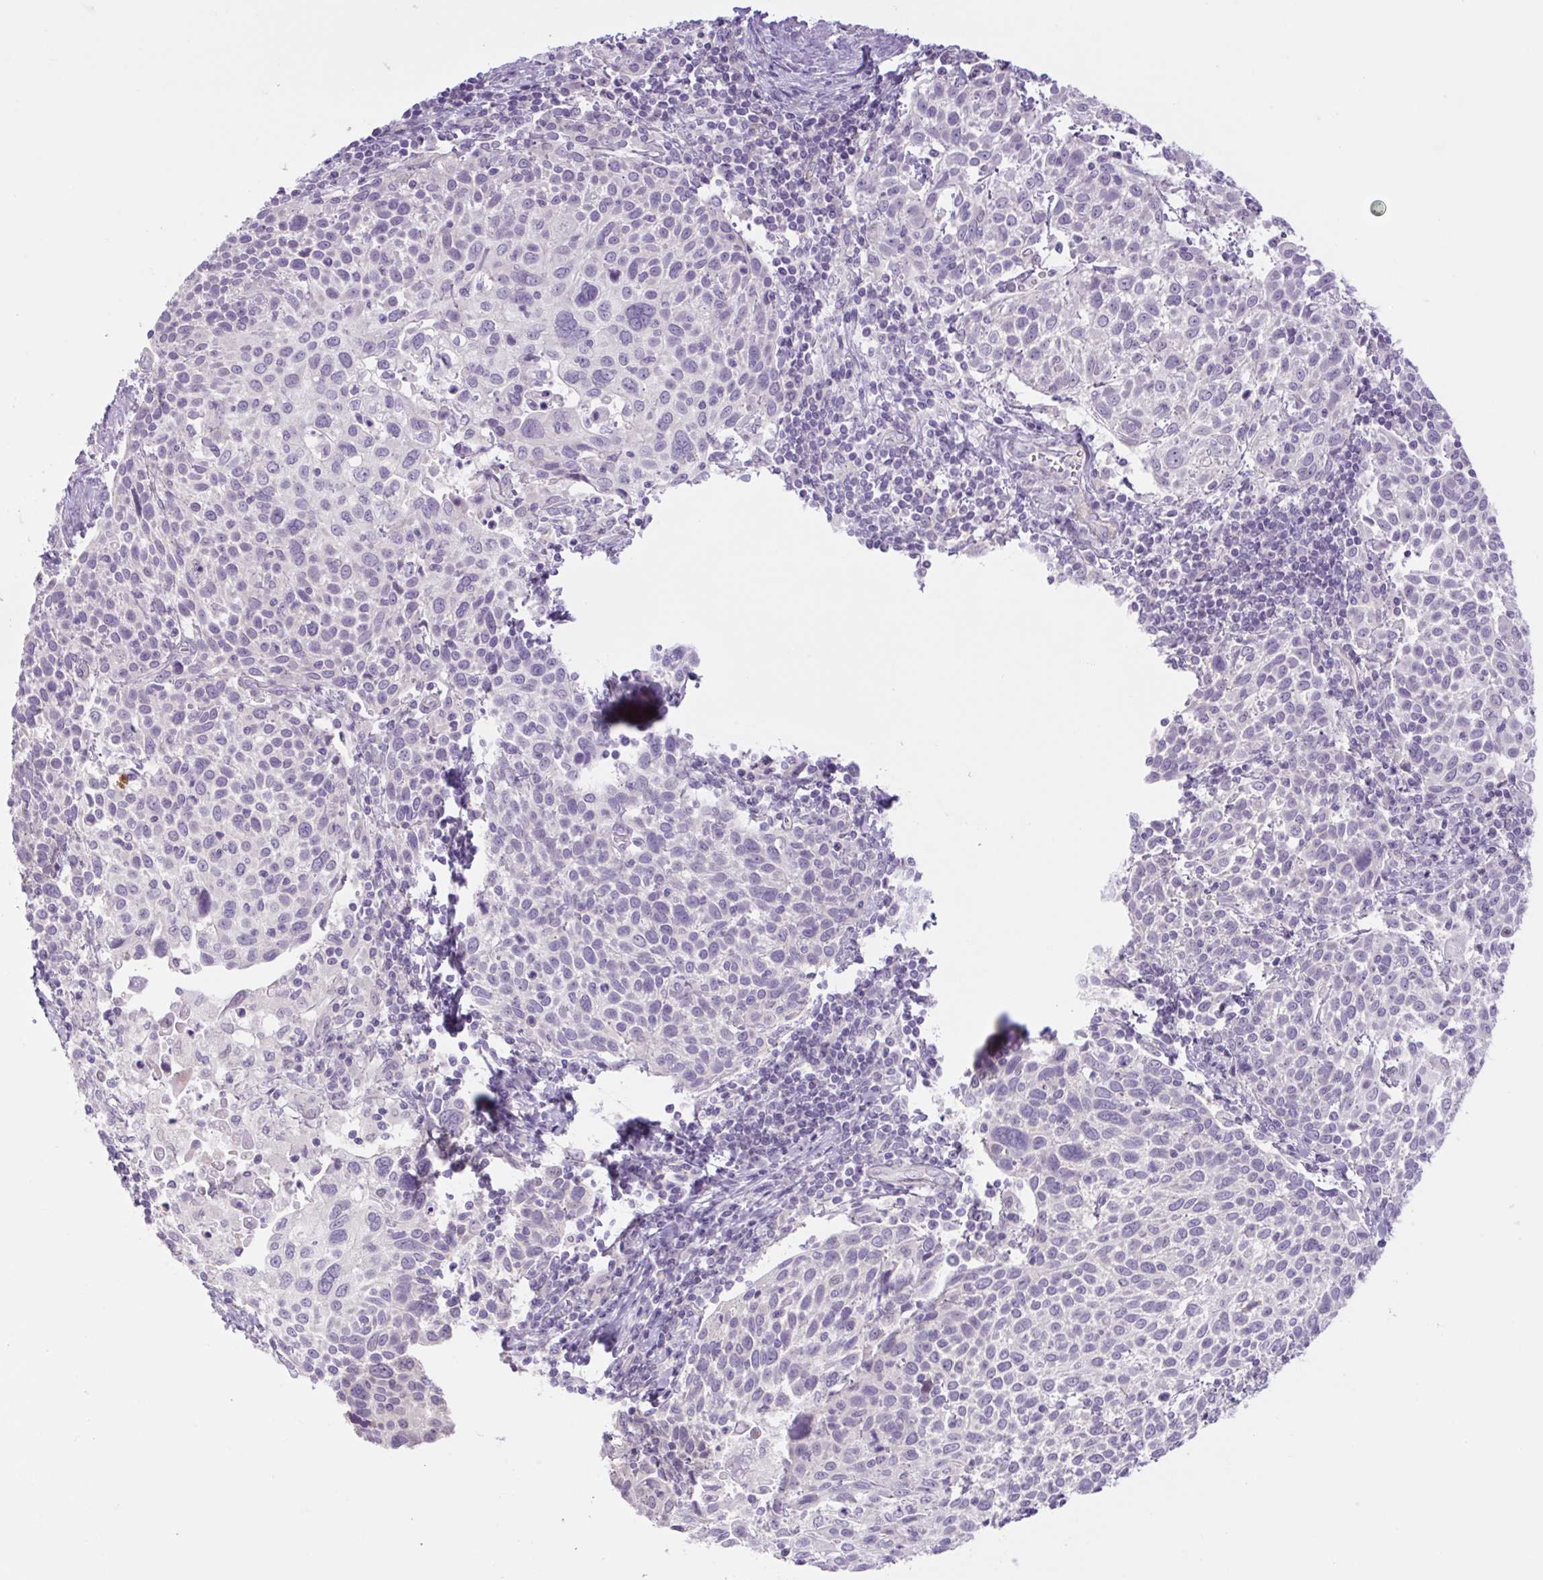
{"staining": {"intensity": "negative", "quantity": "none", "location": "none"}, "tissue": "cervical cancer", "cell_type": "Tumor cells", "image_type": "cancer", "snomed": [{"axis": "morphology", "description": "Squamous cell carcinoma, NOS"}, {"axis": "topography", "description": "Cervix"}], "caption": "The IHC micrograph has no significant expression in tumor cells of cervical cancer tissue.", "gene": "FAM177B", "patient": {"sex": "female", "age": 61}}